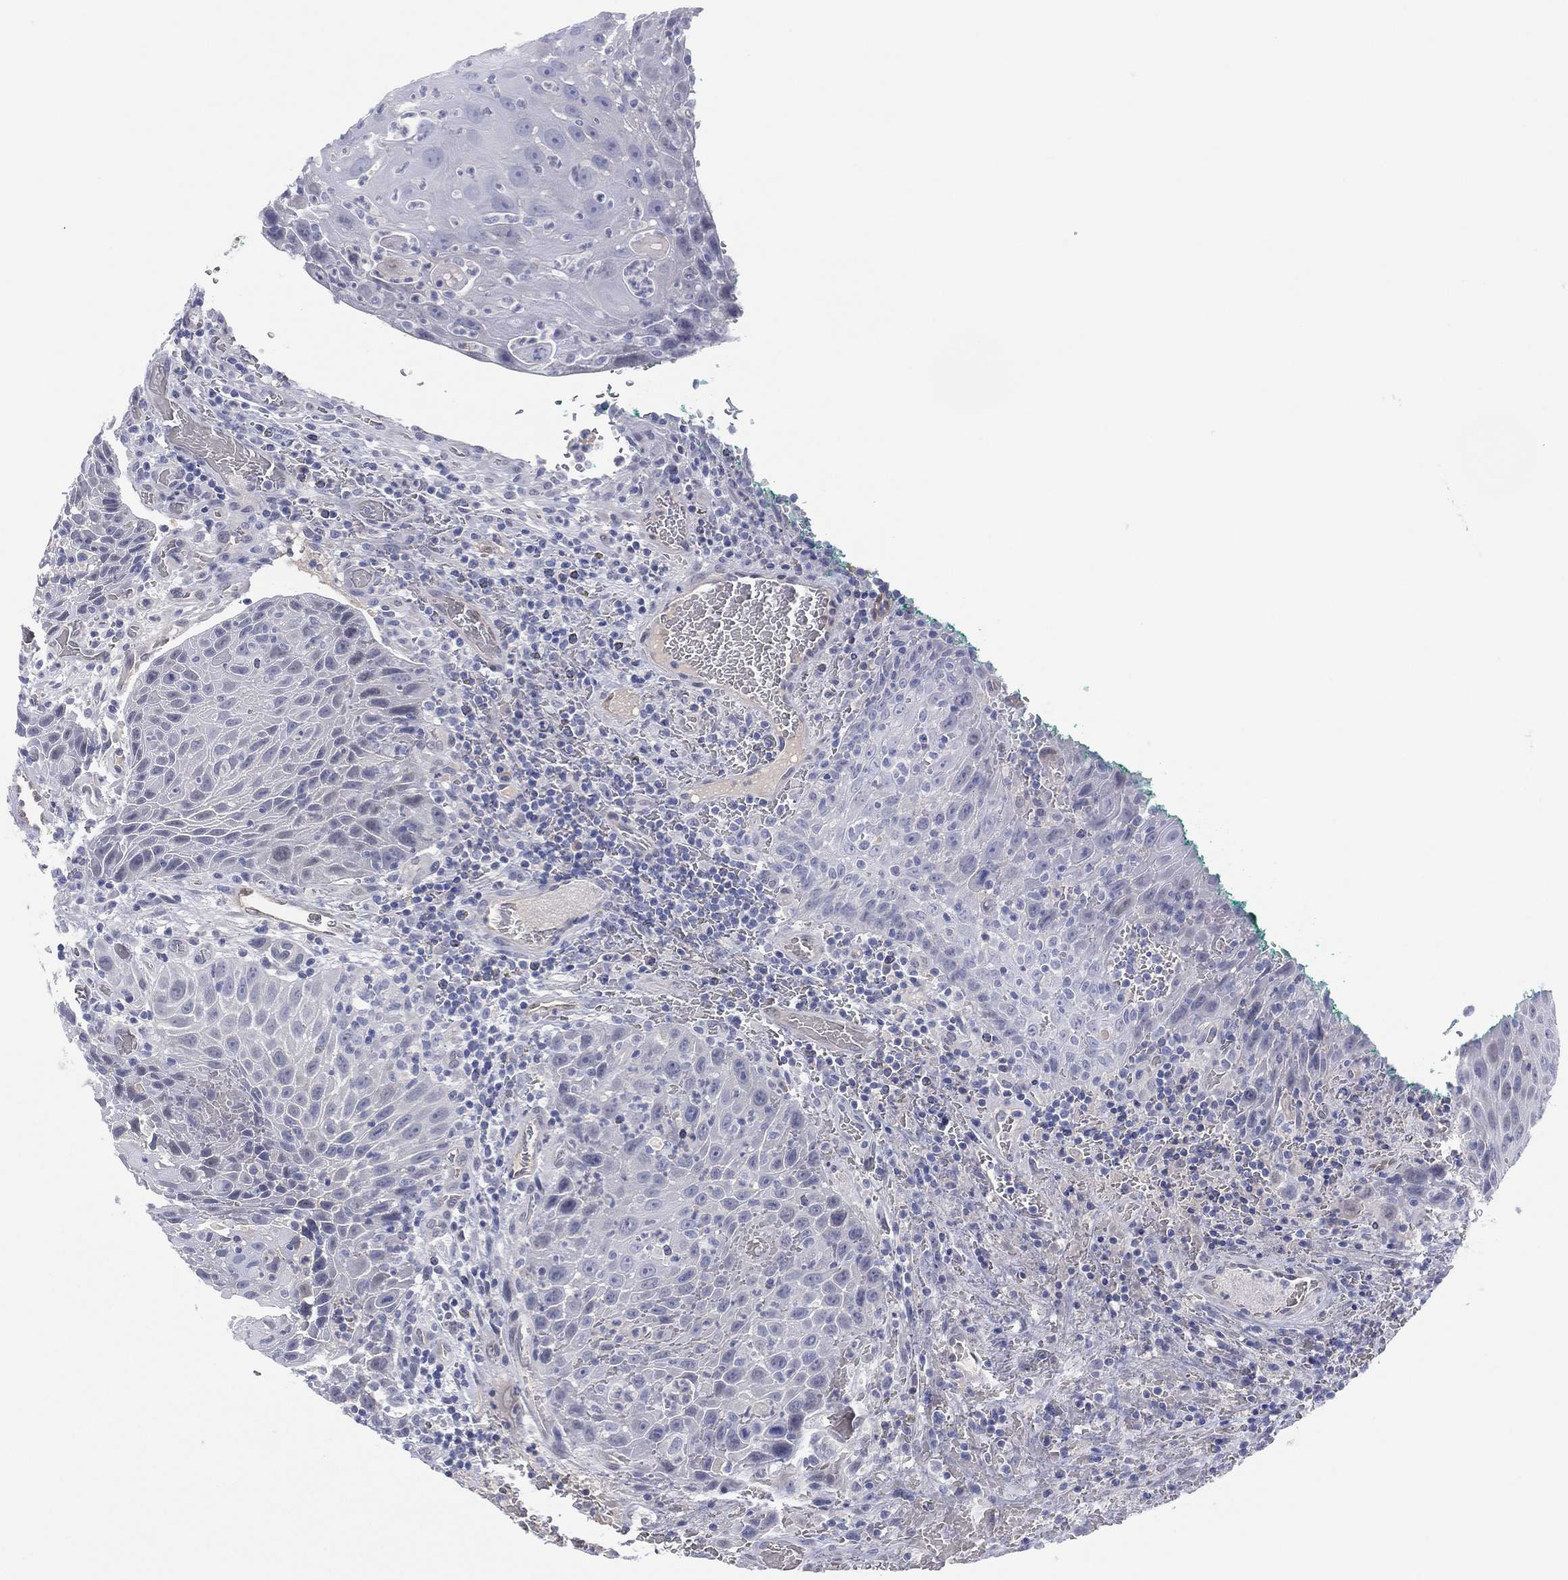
{"staining": {"intensity": "negative", "quantity": "none", "location": "none"}, "tissue": "head and neck cancer", "cell_type": "Tumor cells", "image_type": "cancer", "snomed": [{"axis": "morphology", "description": "Squamous cell carcinoma, NOS"}, {"axis": "topography", "description": "Head-Neck"}], "caption": "Tumor cells show no significant staining in head and neck squamous cell carcinoma.", "gene": "DDAH1", "patient": {"sex": "male", "age": 69}}